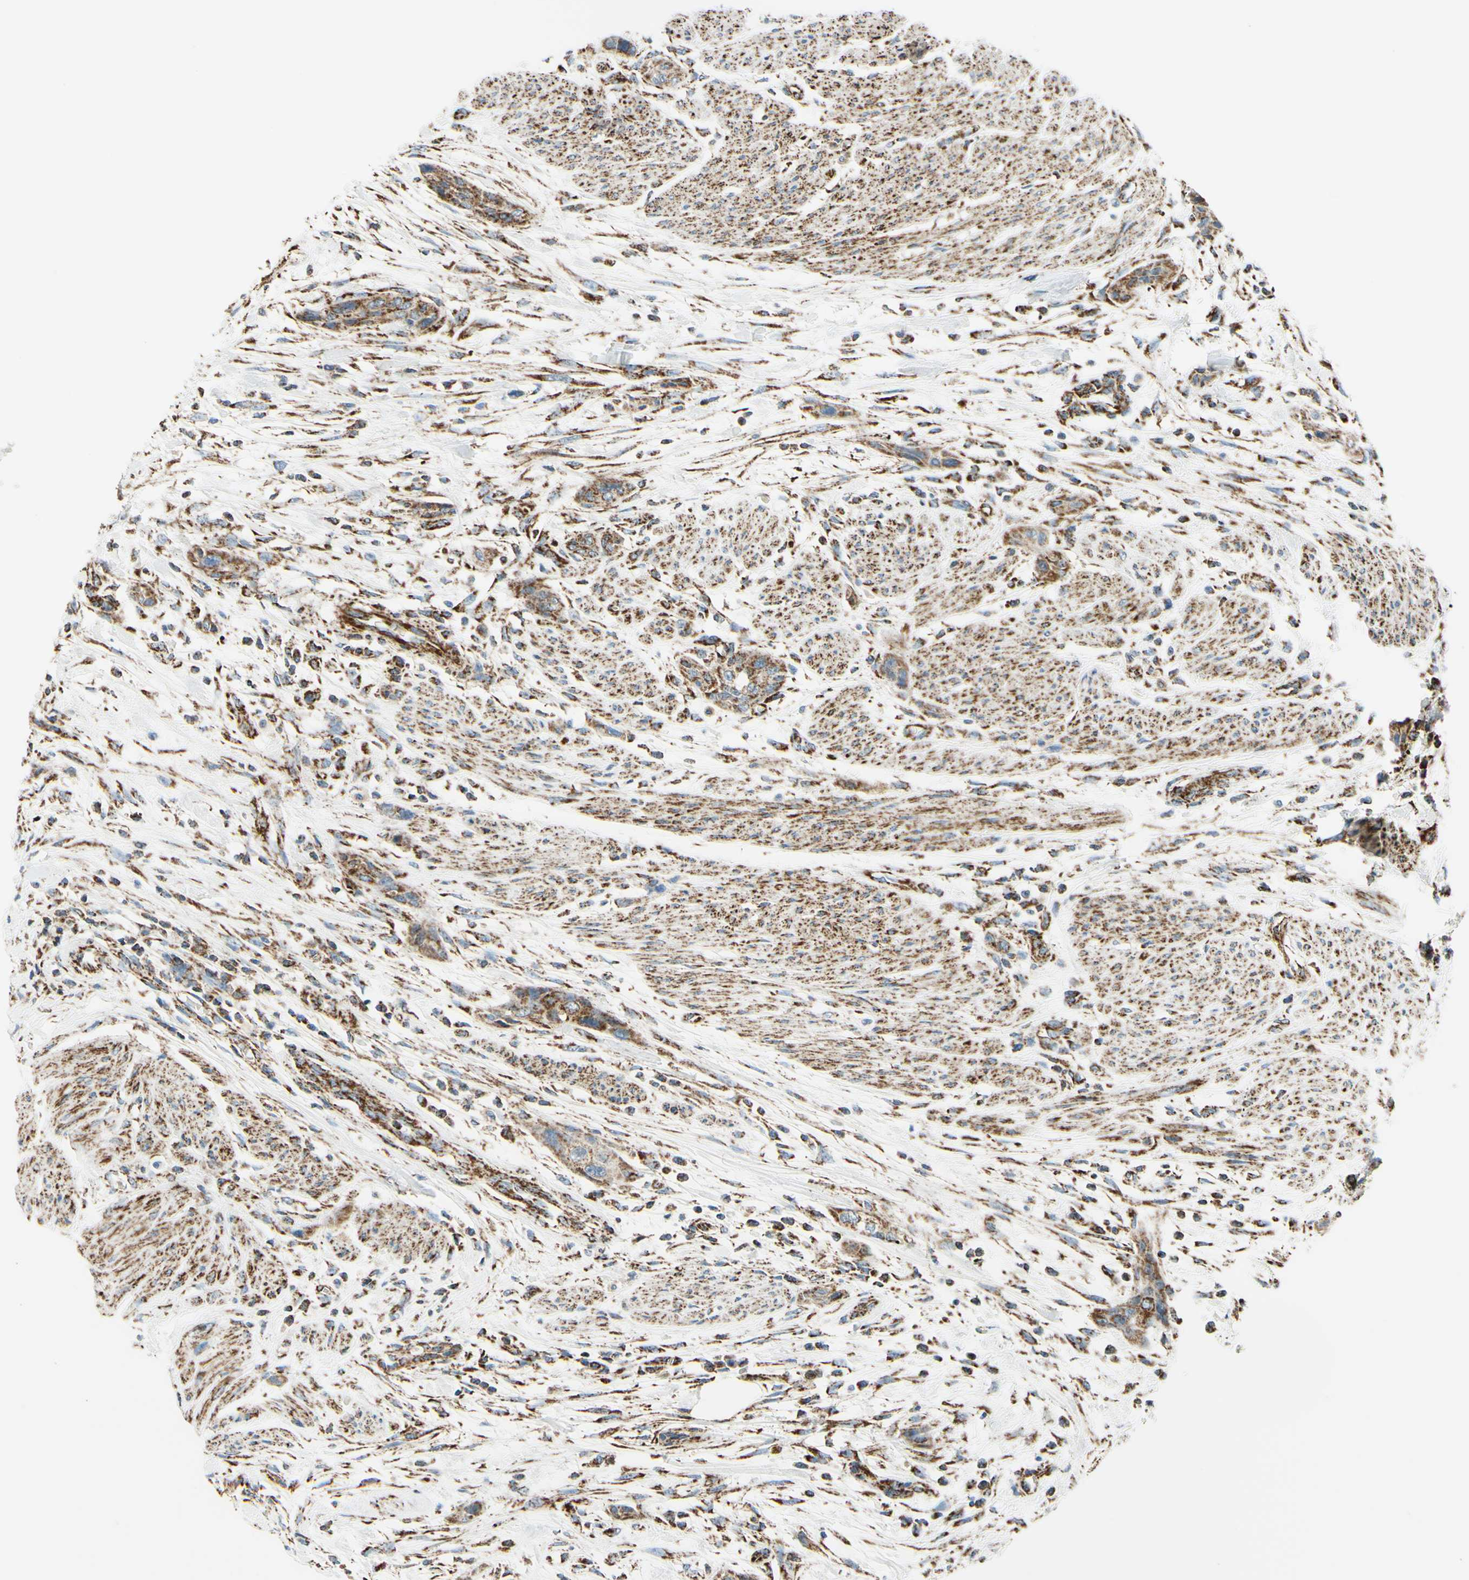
{"staining": {"intensity": "moderate", "quantity": ">75%", "location": "cytoplasmic/membranous"}, "tissue": "urothelial cancer", "cell_type": "Tumor cells", "image_type": "cancer", "snomed": [{"axis": "morphology", "description": "Urothelial carcinoma, High grade"}, {"axis": "topography", "description": "Urinary bladder"}], "caption": "Immunohistochemistry image of human urothelial cancer stained for a protein (brown), which displays medium levels of moderate cytoplasmic/membranous positivity in approximately >75% of tumor cells.", "gene": "MAVS", "patient": {"sex": "male", "age": 35}}